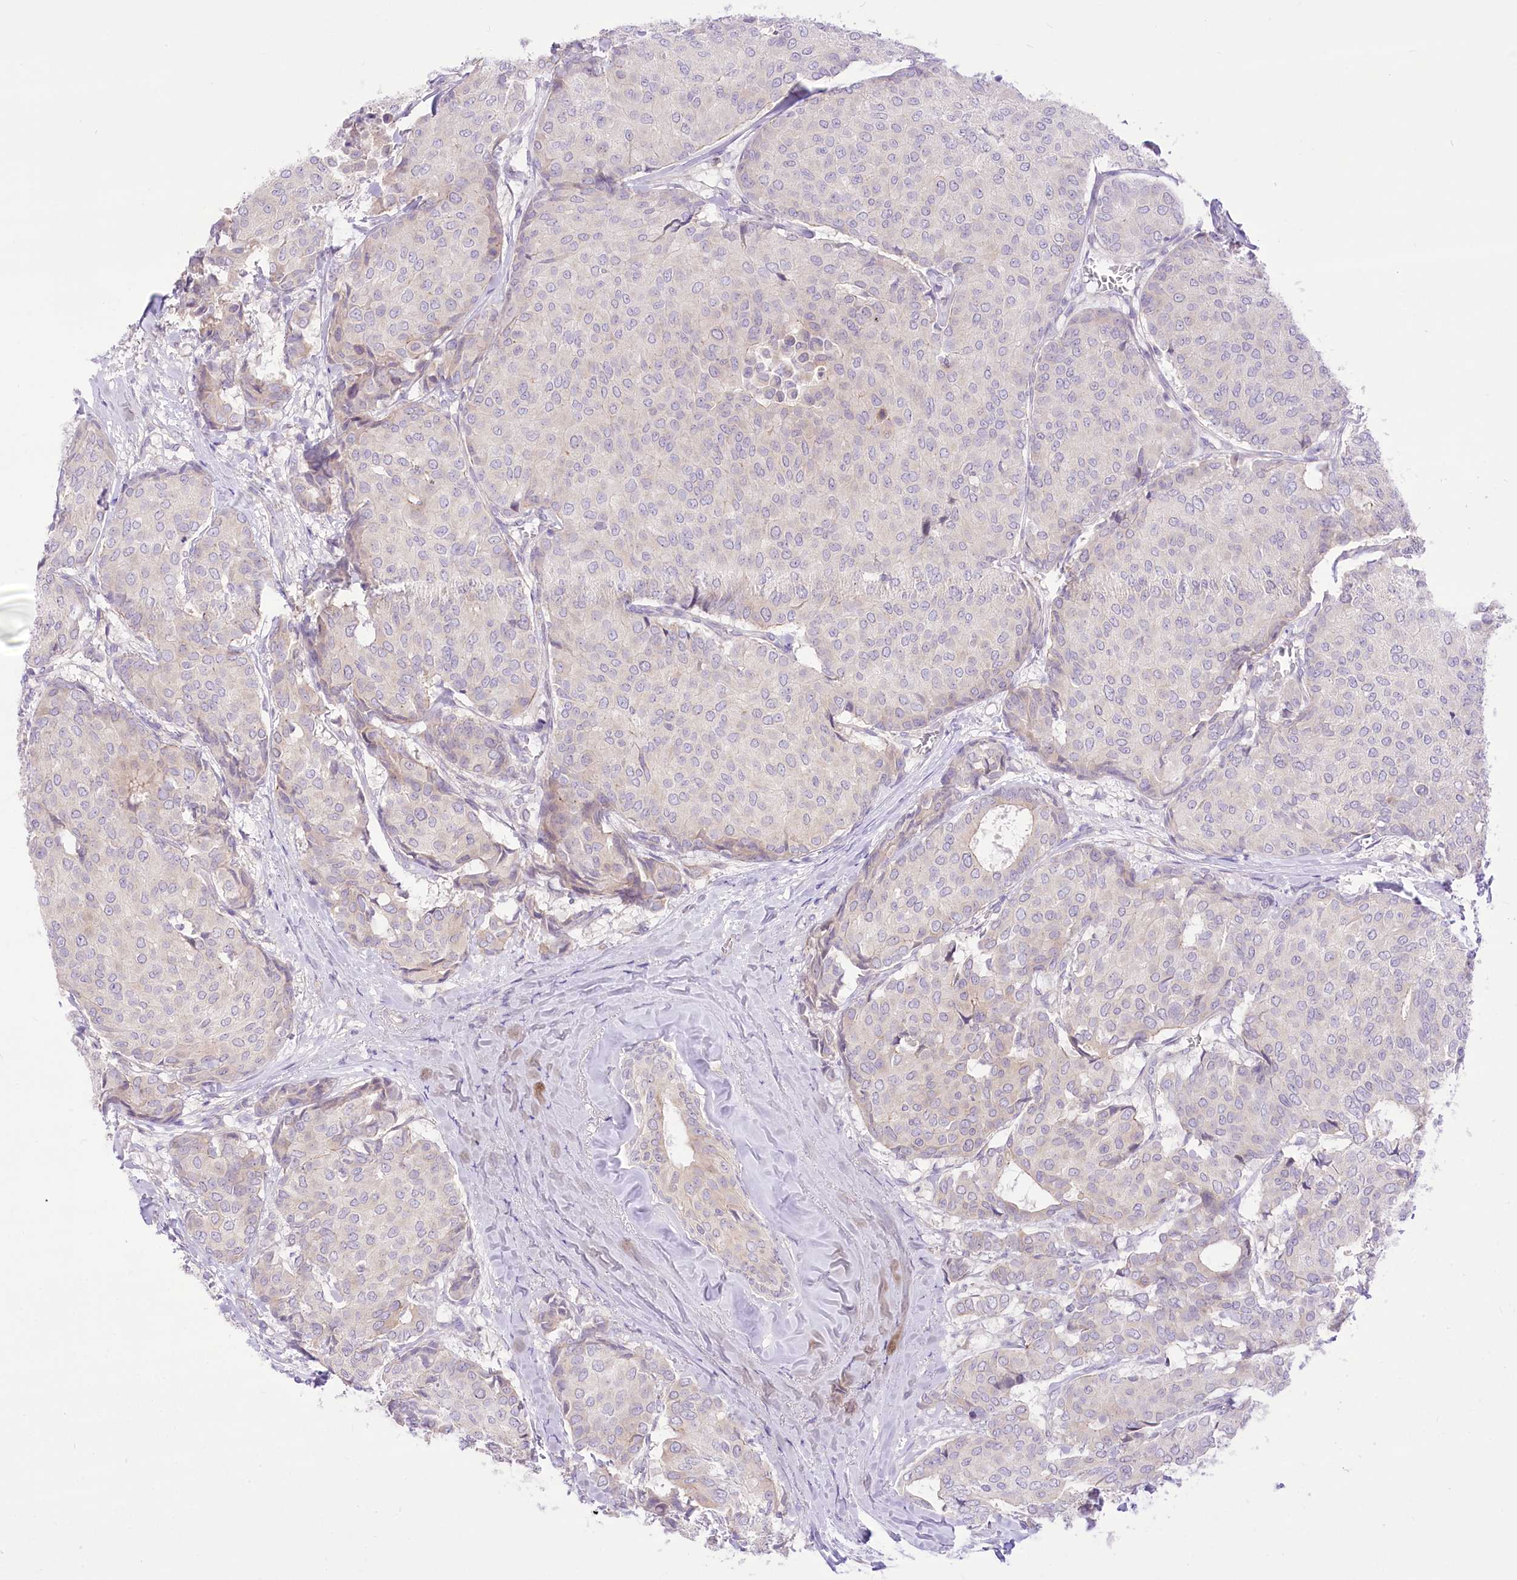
{"staining": {"intensity": "negative", "quantity": "none", "location": "none"}, "tissue": "breast cancer", "cell_type": "Tumor cells", "image_type": "cancer", "snomed": [{"axis": "morphology", "description": "Duct carcinoma"}, {"axis": "topography", "description": "Breast"}], "caption": "A photomicrograph of human breast cancer is negative for staining in tumor cells. (DAB IHC with hematoxylin counter stain).", "gene": "HELT", "patient": {"sex": "female", "age": 75}}